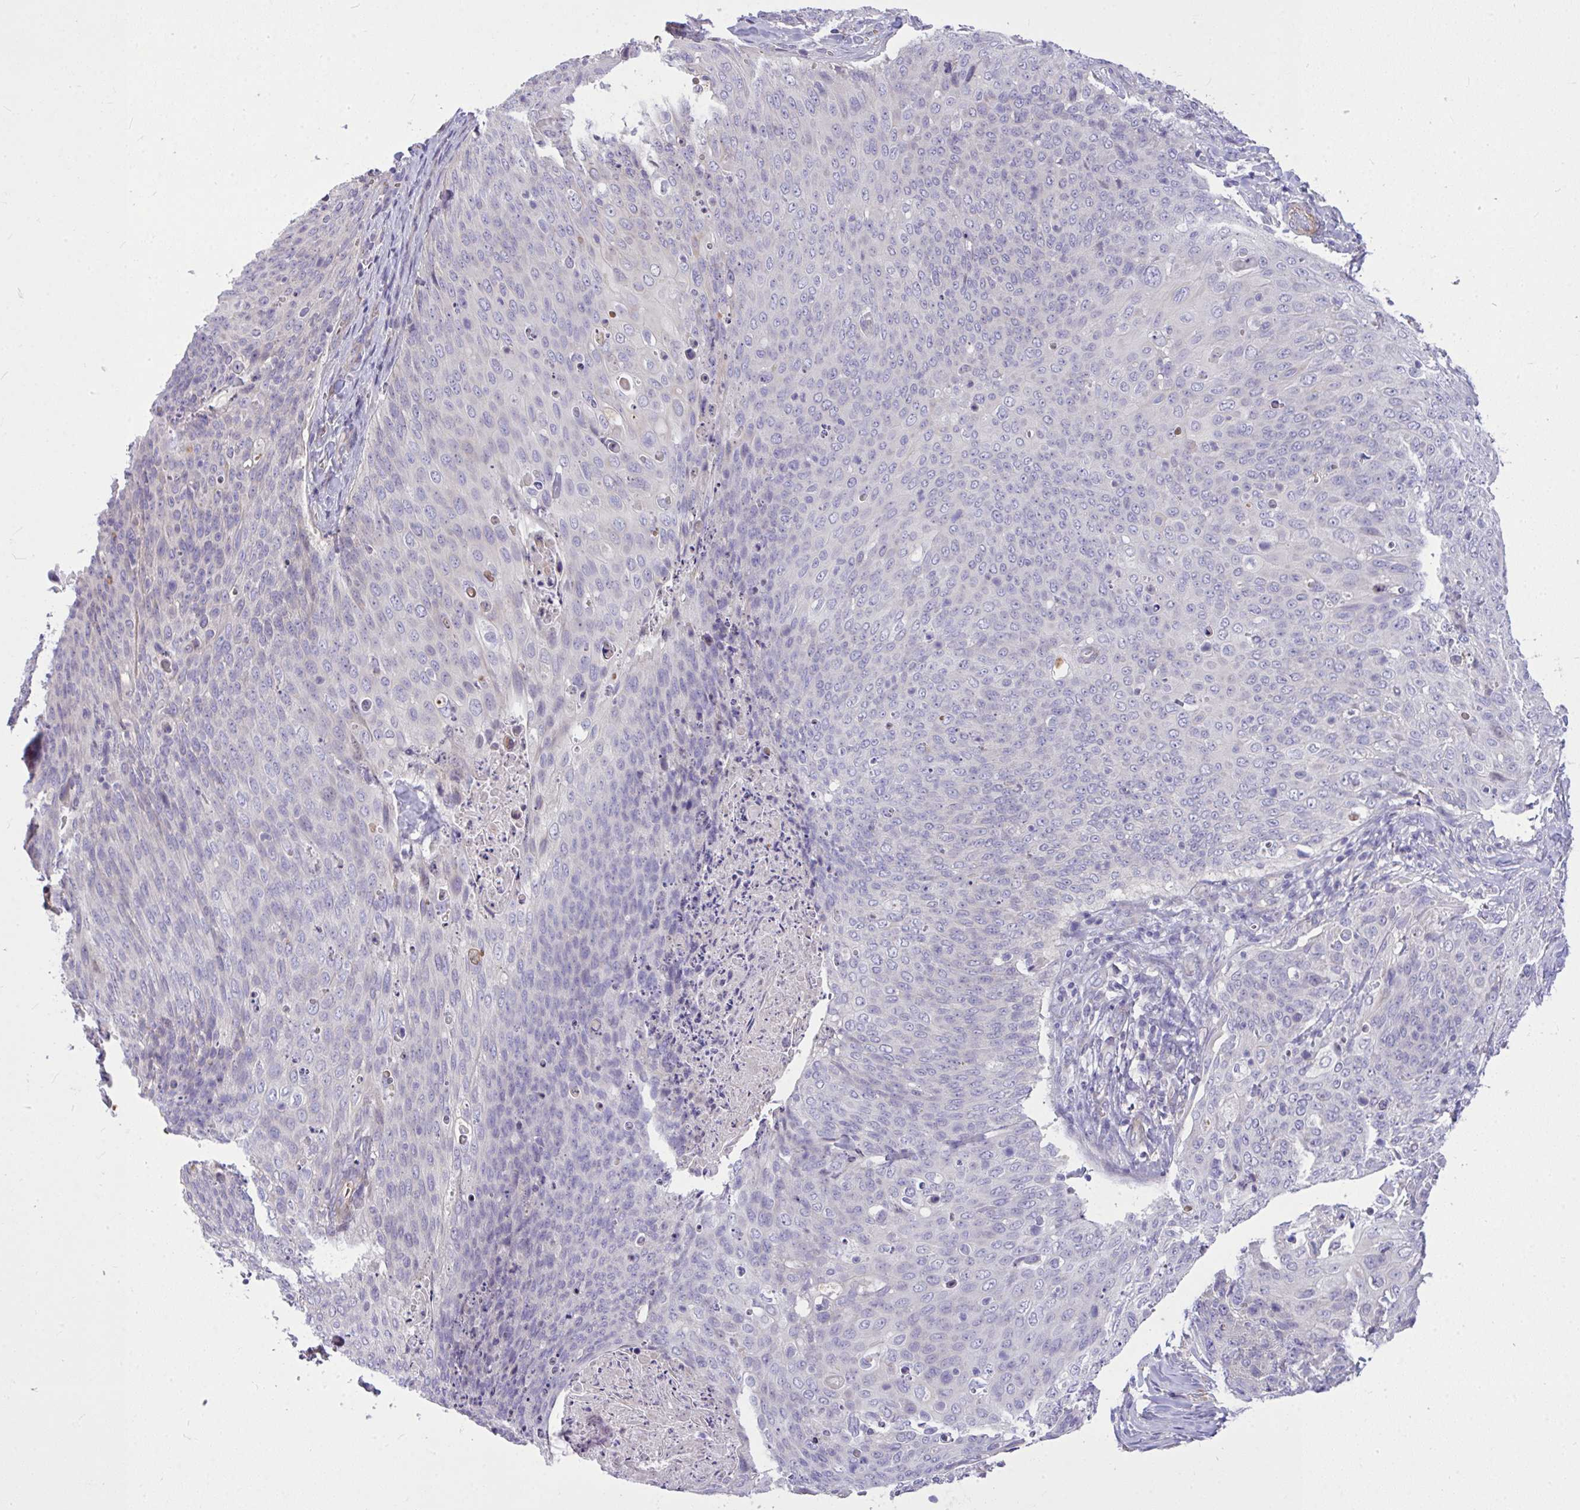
{"staining": {"intensity": "negative", "quantity": "none", "location": "none"}, "tissue": "skin cancer", "cell_type": "Tumor cells", "image_type": "cancer", "snomed": [{"axis": "morphology", "description": "Squamous cell carcinoma, NOS"}, {"axis": "topography", "description": "Skin"}, {"axis": "topography", "description": "Vulva"}], "caption": "Immunohistochemistry photomicrograph of neoplastic tissue: squamous cell carcinoma (skin) stained with DAB reveals no significant protein expression in tumor cells.", "gene": "MOCS1", "patient": {"sex": "female", "age": 85}}